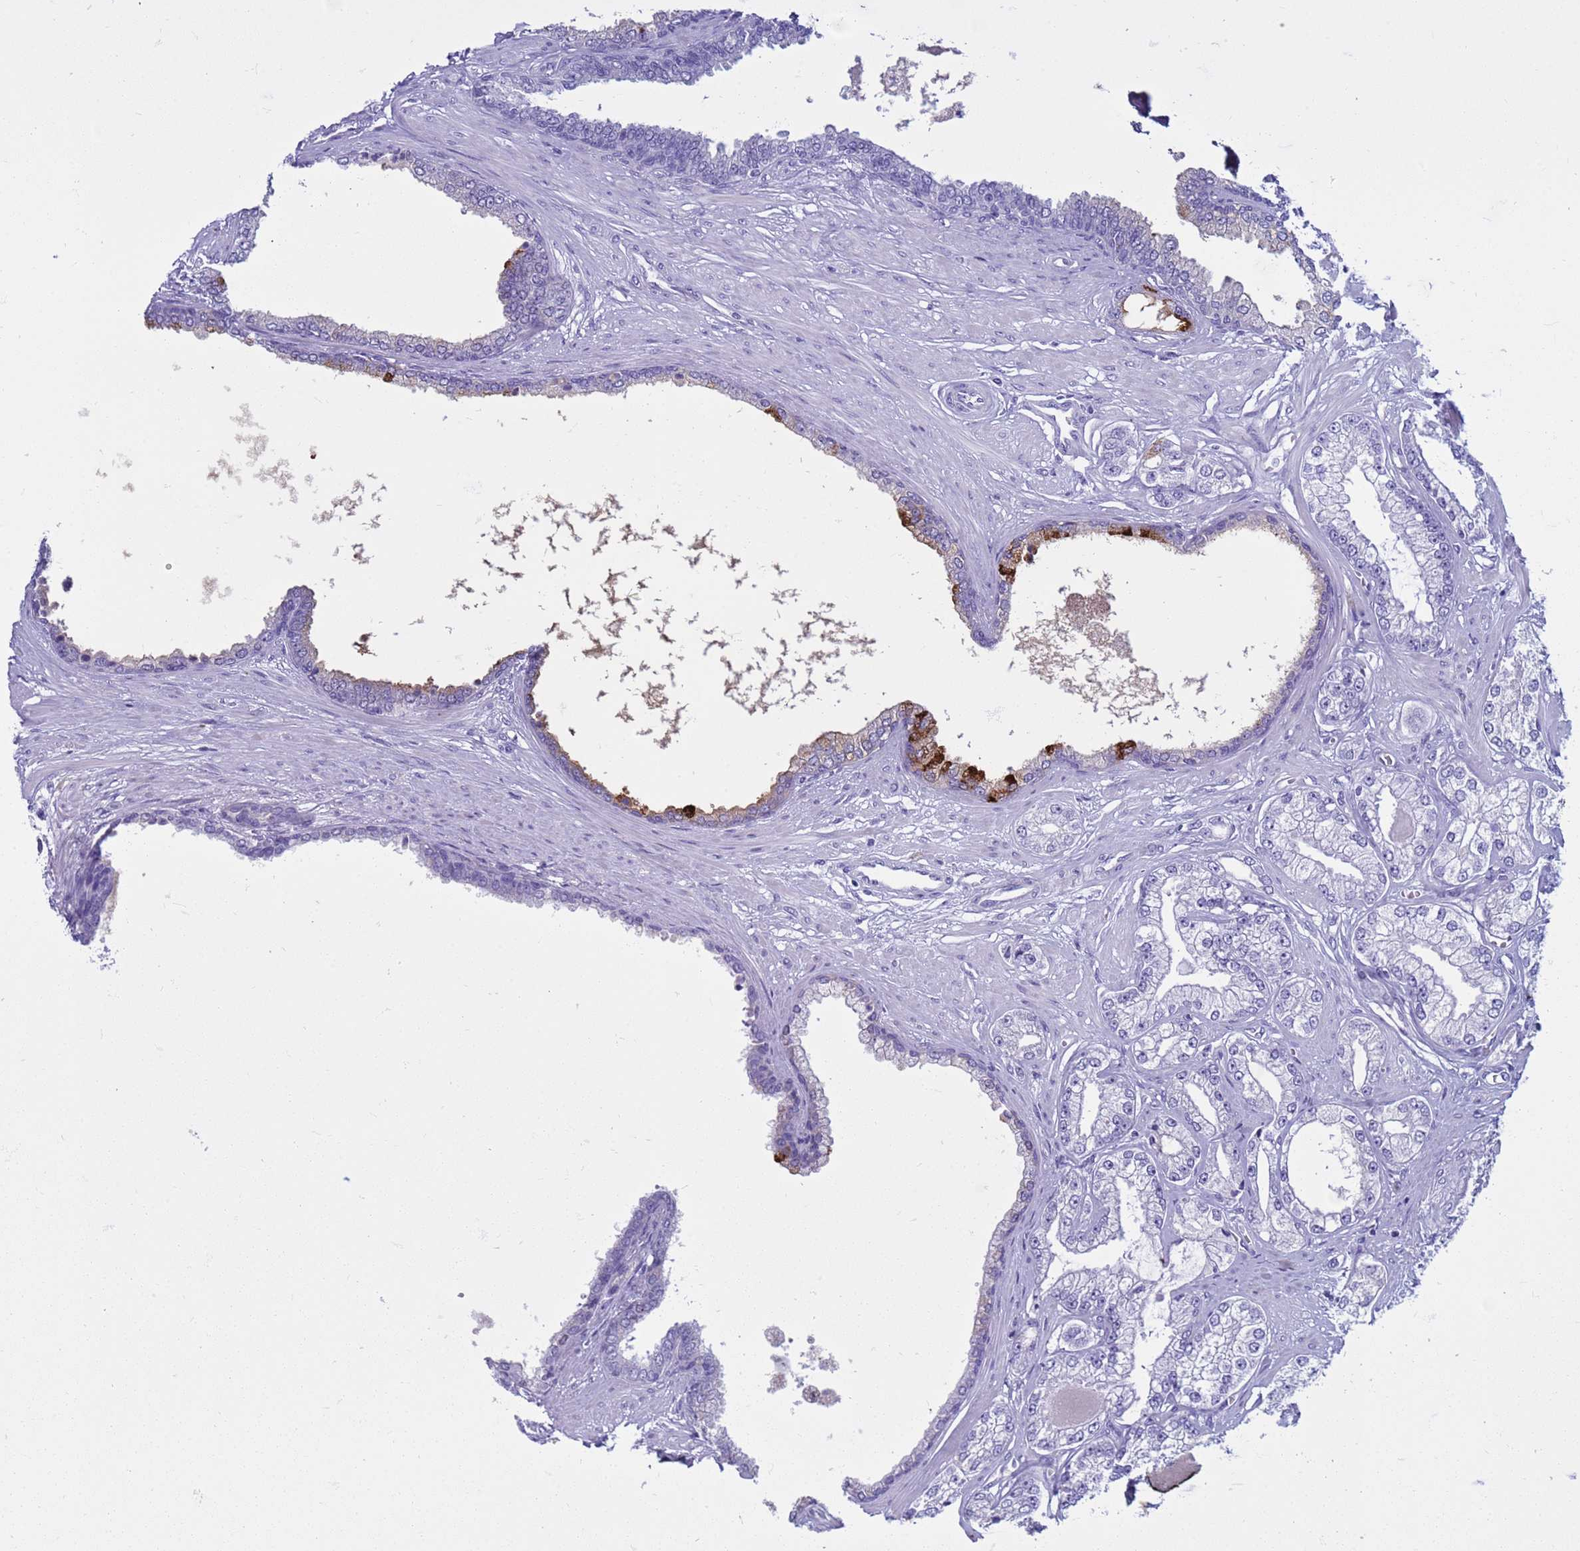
{"staining": {"intensity": "negative", "quantity": "none", "location": "none"}, "tissue": "prostate cancer", "cell_type": "Tumor cells", "image_type": "cancer", "snomed": [{"axis": "morphology", "description": "Adenocarcinoma, Low grade"}, {"axis": "topography", "description": "Prostate"}], "caption": "Immunohistochemistry (IHC) micrograph of neoplastic tissue: human prostate adenocarcinoma (low-grade) stained with DAB (3,3'-diaminobenzidine) reveals no significant protein expression in tumor cells.", "gene": "CST4", "patient": {"sex": "male", "age": 64}}